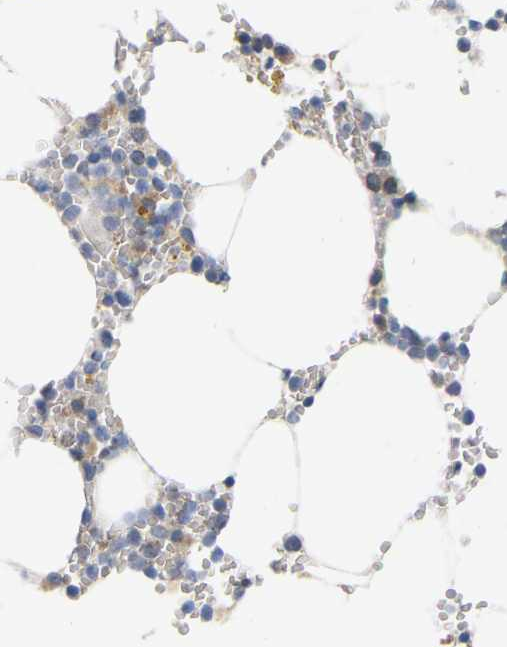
{"staining": {"intensity": "negative", "quantity": "none", "location": "none"}, "tissue": "bone marrow", "cell_type": "Hematopoietic cells", "image_type": "normal", "snomed": [{"axis": "morphology", "description": "Normal tissue, NOS"}, {"axis": "topography", "description": "Bone marrow"}], "caption": "Bone marrow stained for a protein using IHC displays no staining hematopoietic cells.", "gene": "WIPI2", "patient": {"sex": "male", "age": 70}}